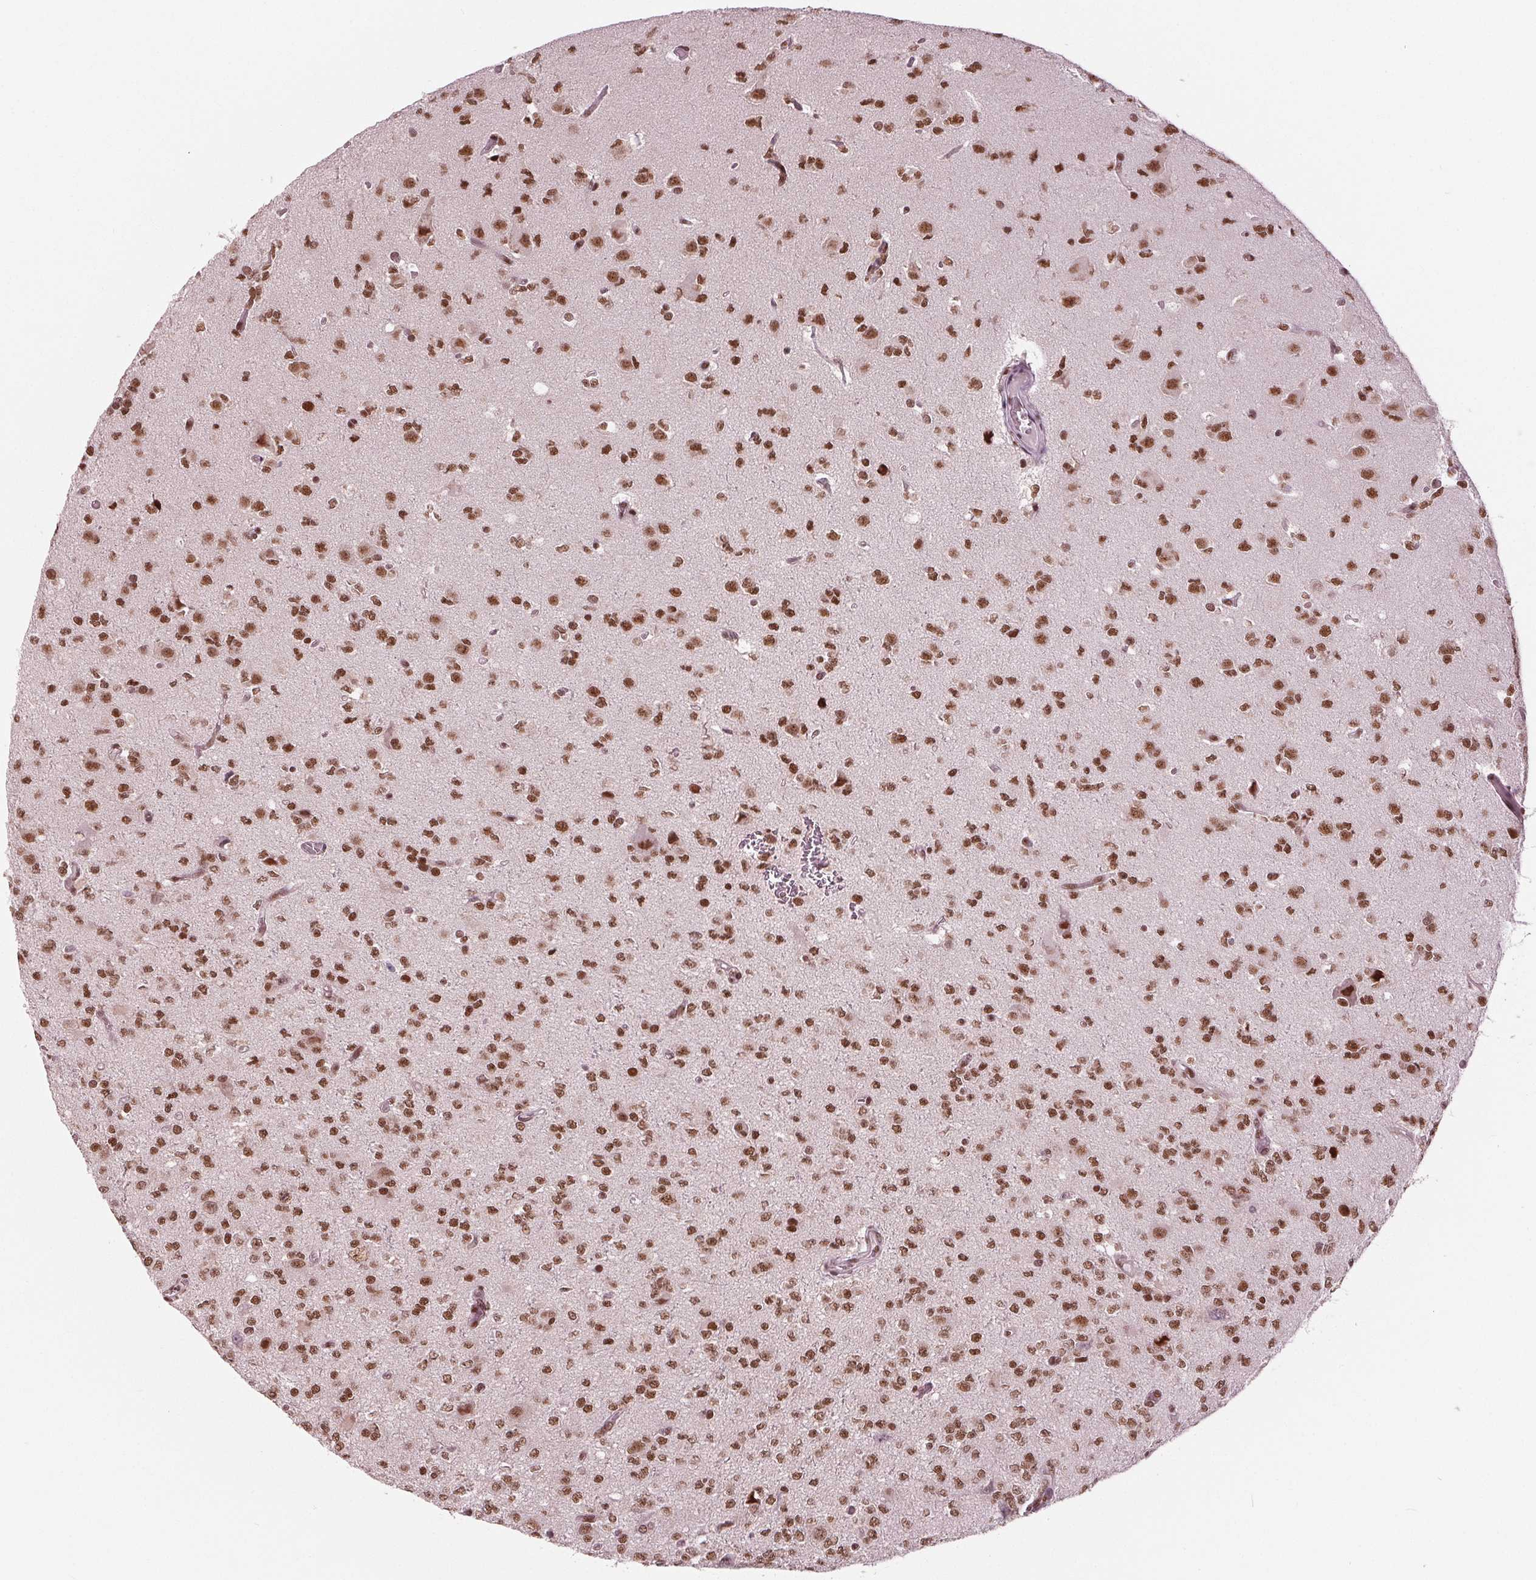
{"staining": {"intensity": "moderate", "quantity": ">75%", "location": "nuclear"}, "tissue": "glioma", "cell_type": "Tumor cells", "image_type": "cancer", "snomed": [{"axis": "morphology", "description": "Glioma, malignant, Low grade"}, {"axis": "topography", "description": "Brain"}], "caption": "Moderate nuclear positivity is appreciated in about >75% of tumor cells in glioma. (brown staining indicates protein expression, while blue staining denotes nuclei).", "gene": "LSM2", "patient": {"sex": "male", "age": 27}}